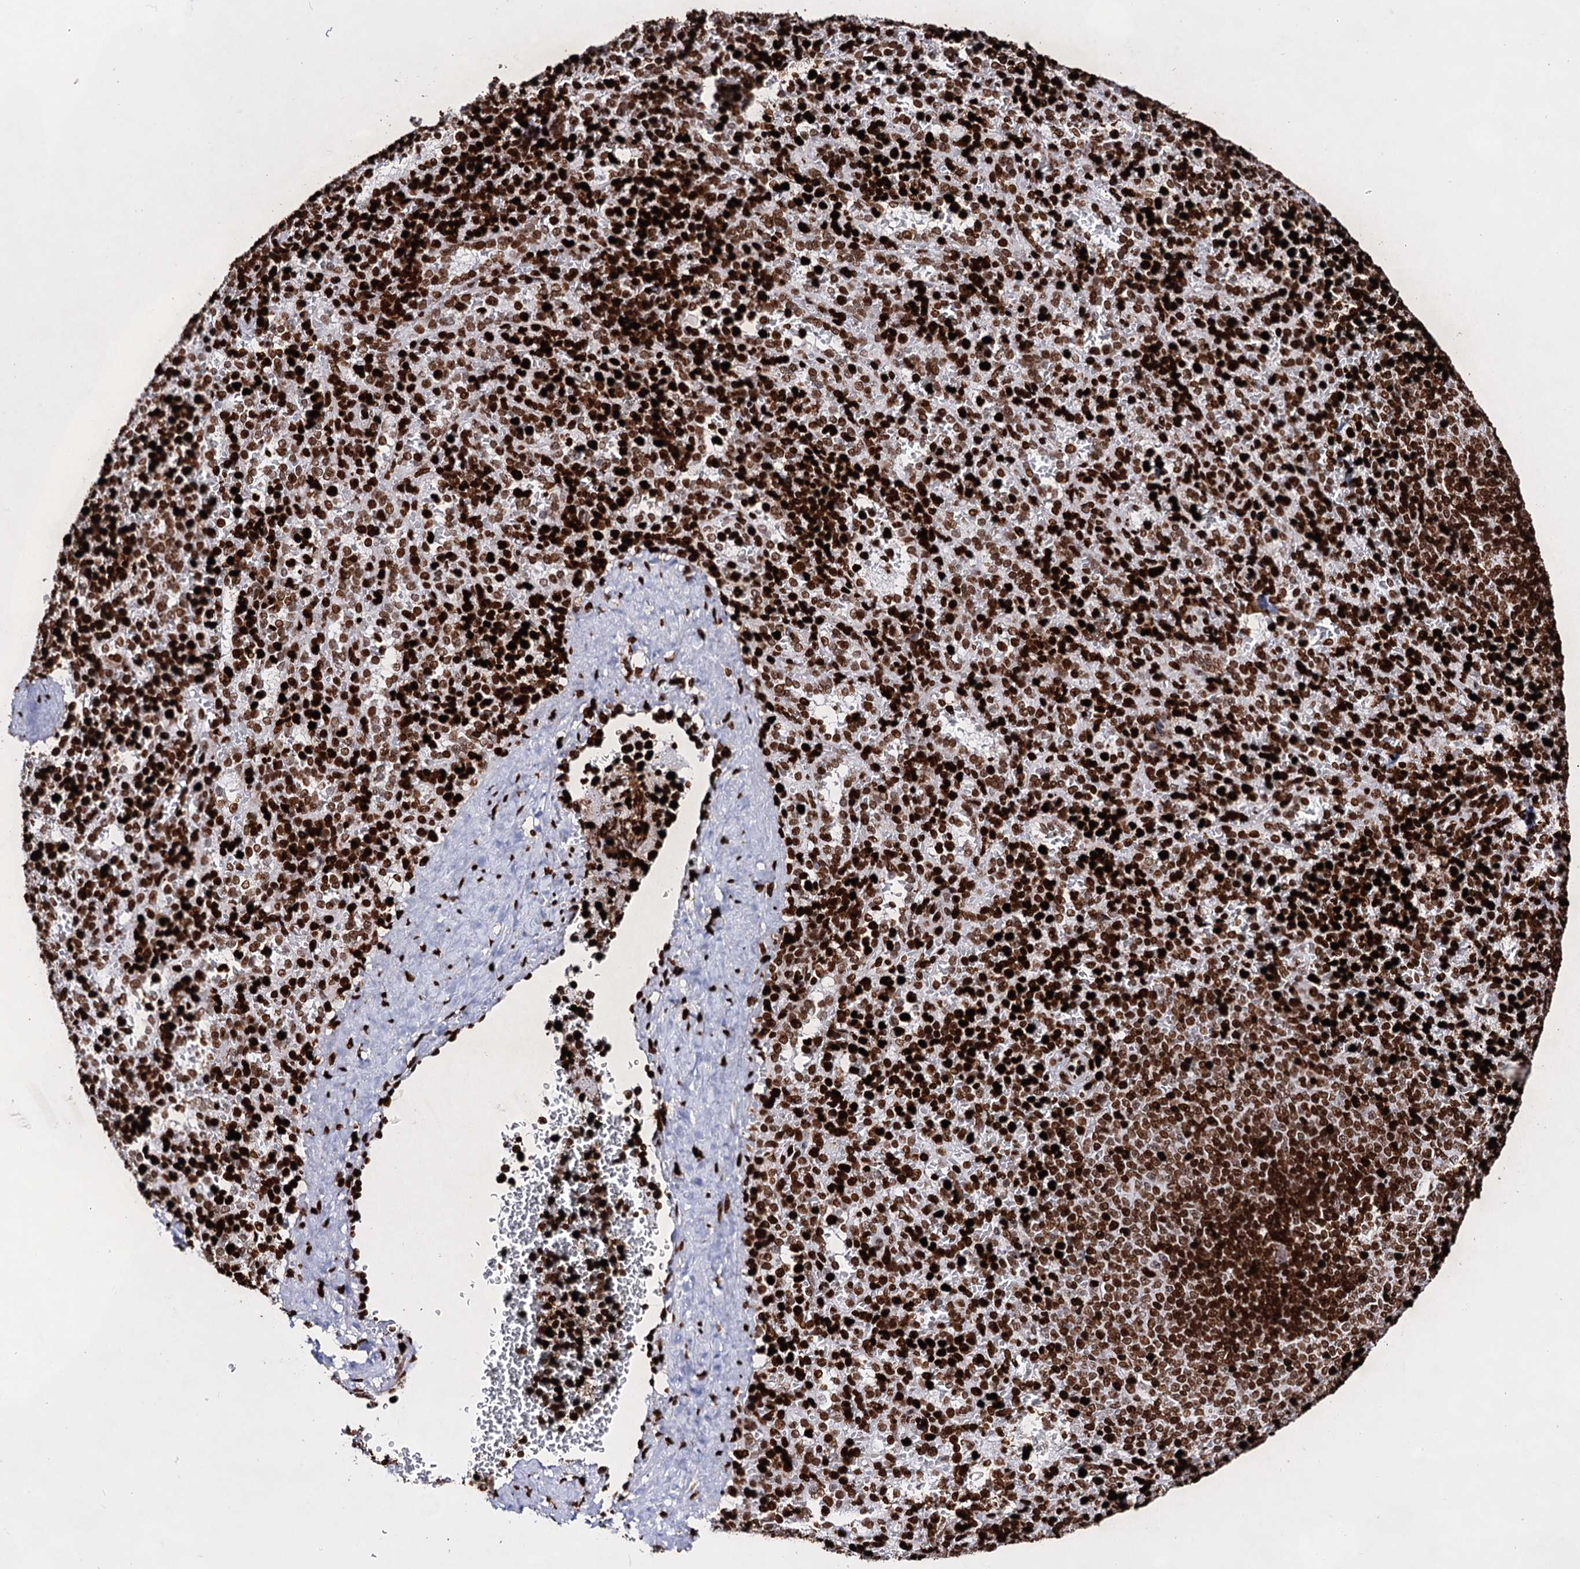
{"staining": {"intensity": "strong", "quantity": ">75%", "location": "nuclear"}, "tissue": "spleen", "cell_type": "Cells in red pulp", "image_type": "normal", "snomed": [{"axis": "morphology", "description": "Normal tissue, NOS"}, {"axis": "topography", "description": "Spleen"}], "caption": "Brown immunohistochemical staining in normal human spleen shows strong nuclear positivity in approximately >75% of cells in red pulp.", "gene": "HMGB2", "patient": {"sex": "female", "age": 21}}